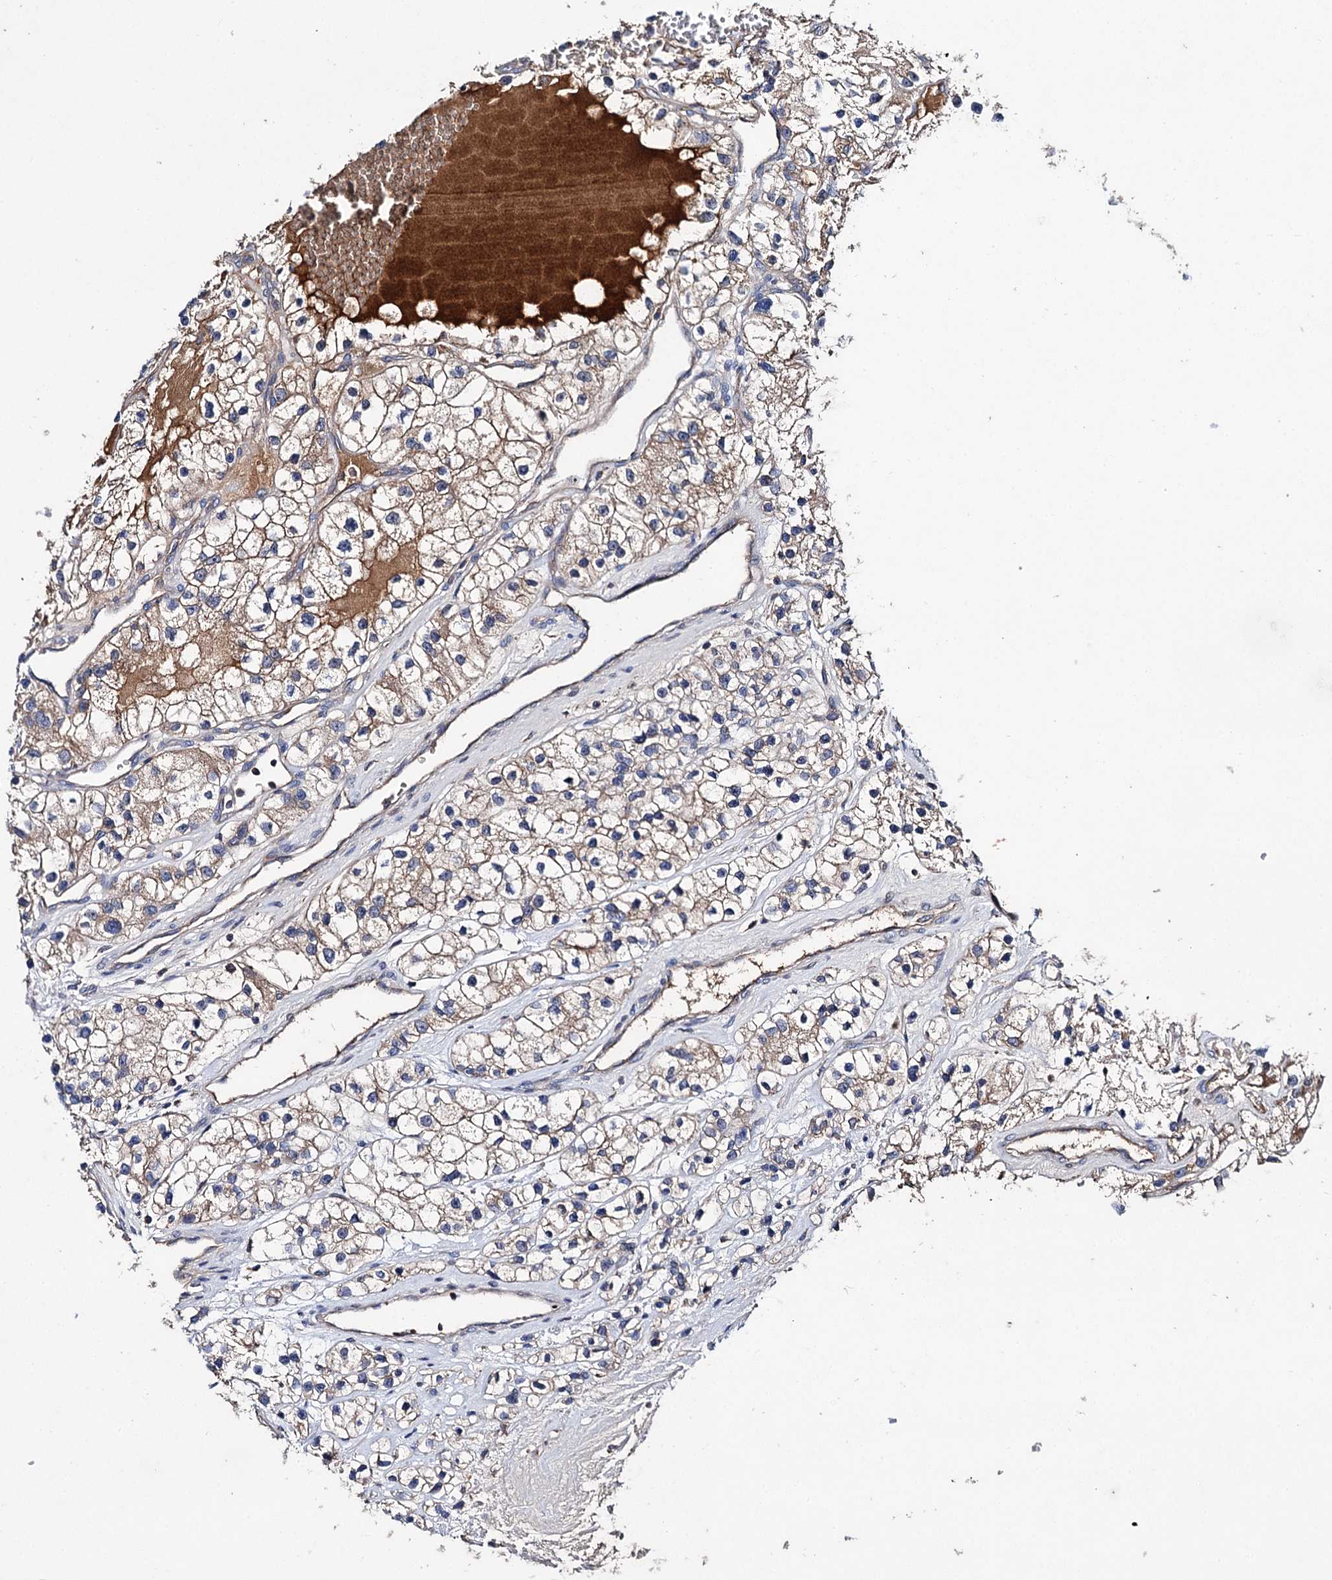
{"staining": {"intensity": "moderate", "quantity": ">75%", "location": "cytoplasmic/membranous"}, "tissue": "renal cancer", "cell_type": "Tumor cells", "image_type": "cancer", "snomed": [{"axis": "morphology", "description": "Adenocarcinoma, NOS"}, {"axis": "topography", "description": "Kidney"}], "caption": "Renal cancer stained with IHC displays moderate cytoplasmic/membranous expression in approximately >75% of tumor cells.", "gene": "CLPB", "patient": {"sex": "female", "age": 57}}